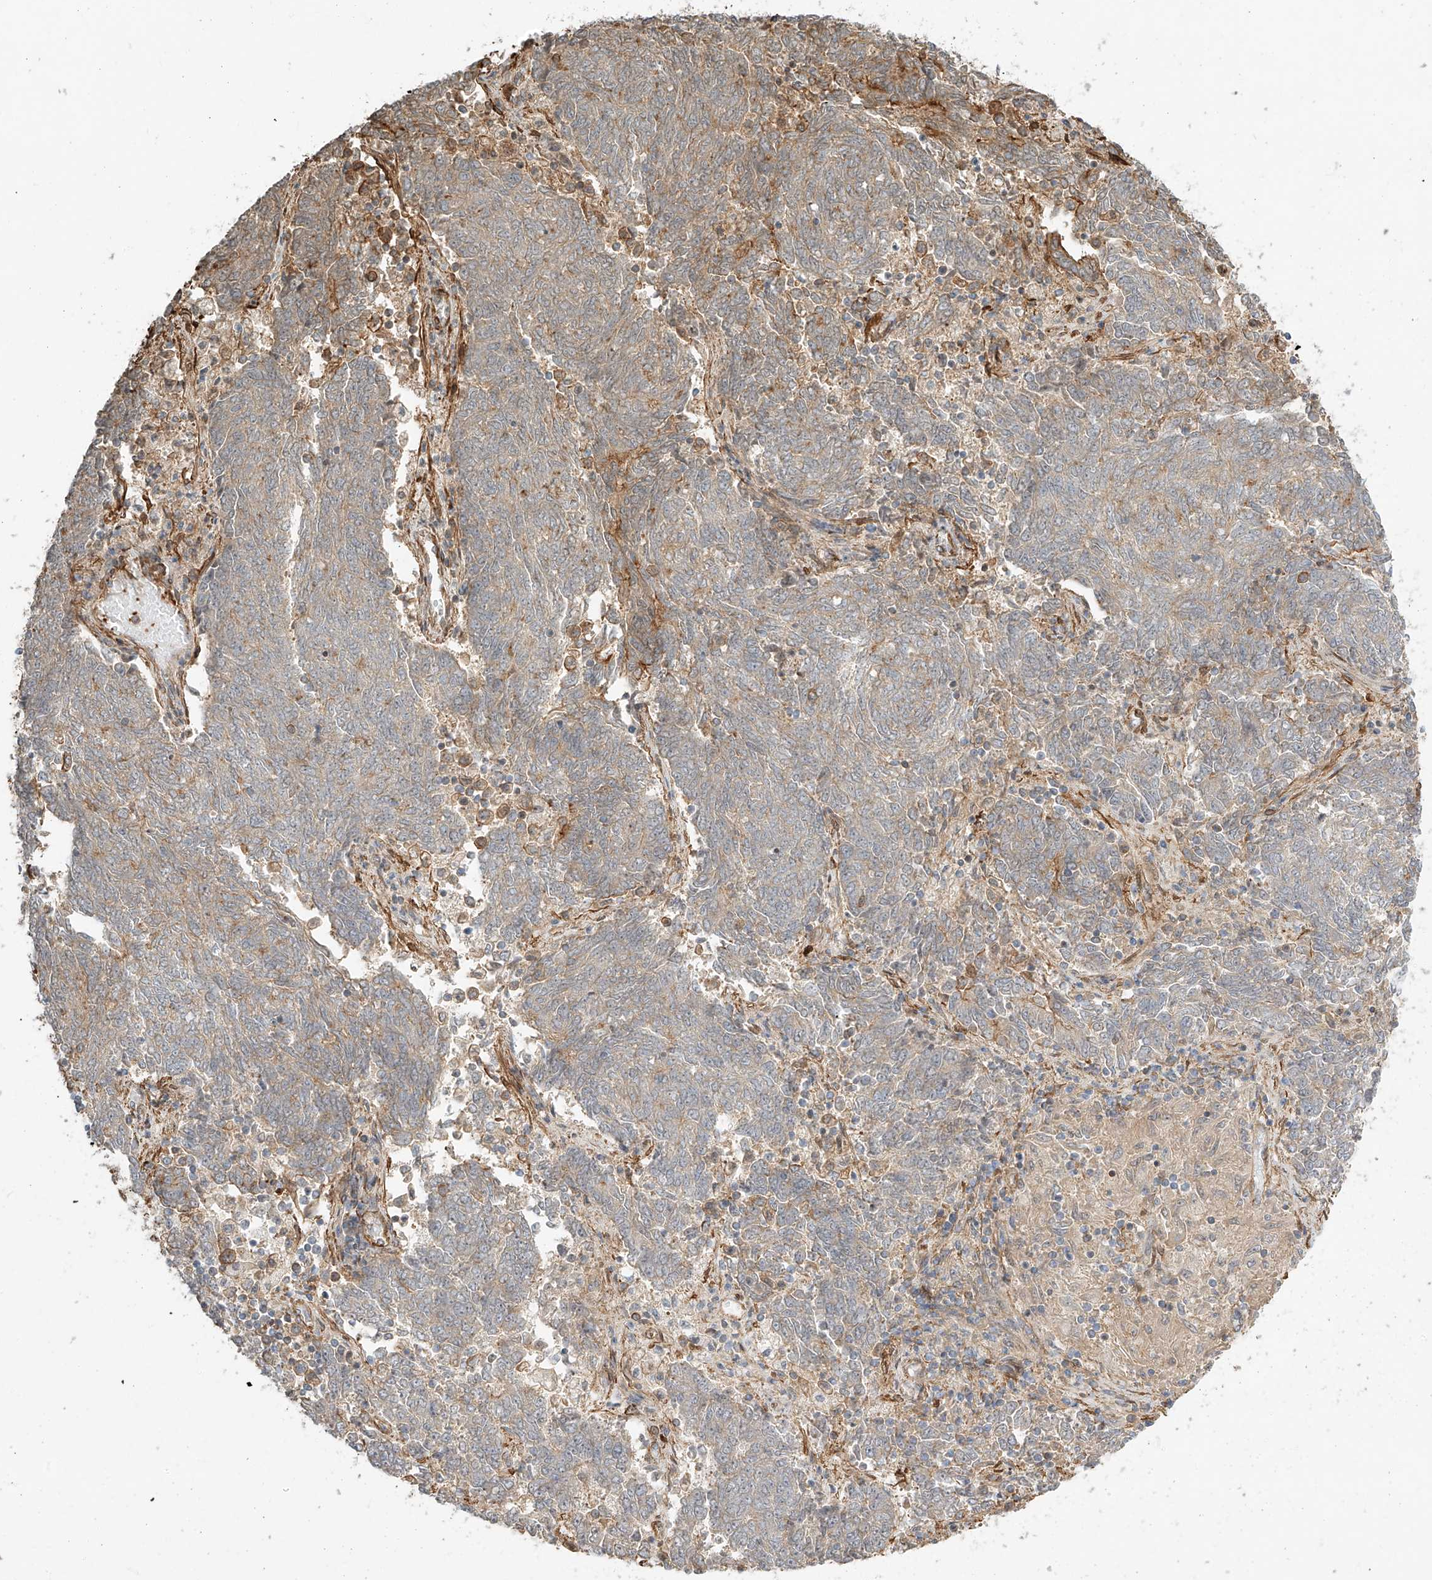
{"staining": {"intensity": "weak", "quantity": "25%-75%", "location": "cytoplasmic/membranous"}, "tissue": "endometrial cancer", "cell_type": "Tumor cells", "image_type": "cancer", "snomed": [{"axis": "morphology", "description": "Adenocarcinoma, NOS"}, {"axis": "topography", "description": "Endometrium"}], "caption": "This image exhibits immunohistochemistry (IHC) staining of adenocarcinoma (endometrial), with low weak cytoplasmic/membranous positivity in approximately 25%-75% of tumor cells.", "gene": "CSMD3", "patient": {"sex": "female", "age": 80}}